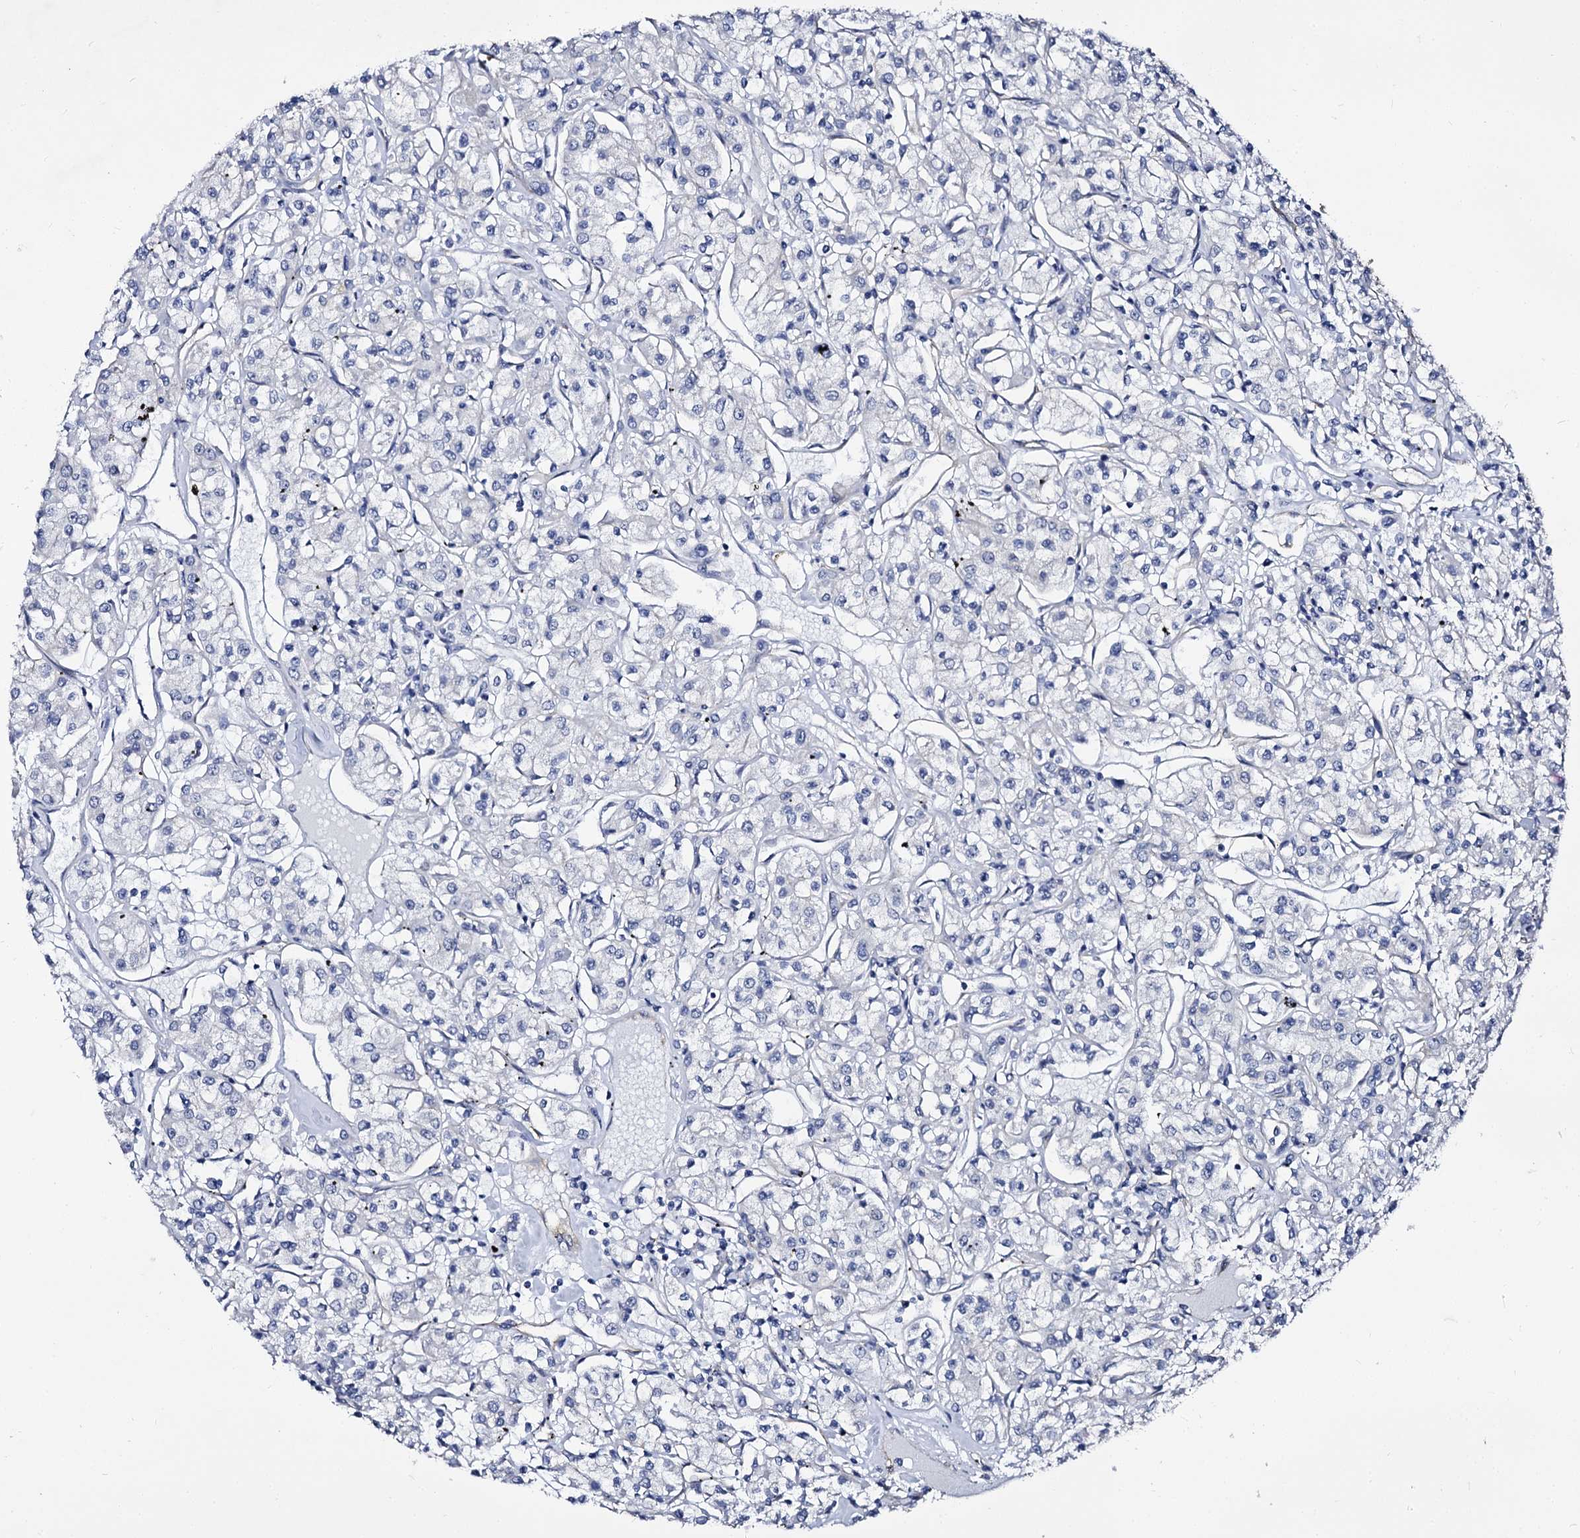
{"staining": {"intensity": "negative", "quantity": "none", "location": "none"}, "tissue": "renal cancer", "cell_type": "Tumor cells", "image_type": "cancer", "snomed": [{"axis": "morphology", "description": "Adenocarcinoma, NOS"}, {"axis": "topography", "description": "Kidney"}], "caption": "Protein analysis of renal cancer reveals no significant expression in tumor cells.", "gene": "CBFB", "patient": {"sex": "female", "age": 59}}